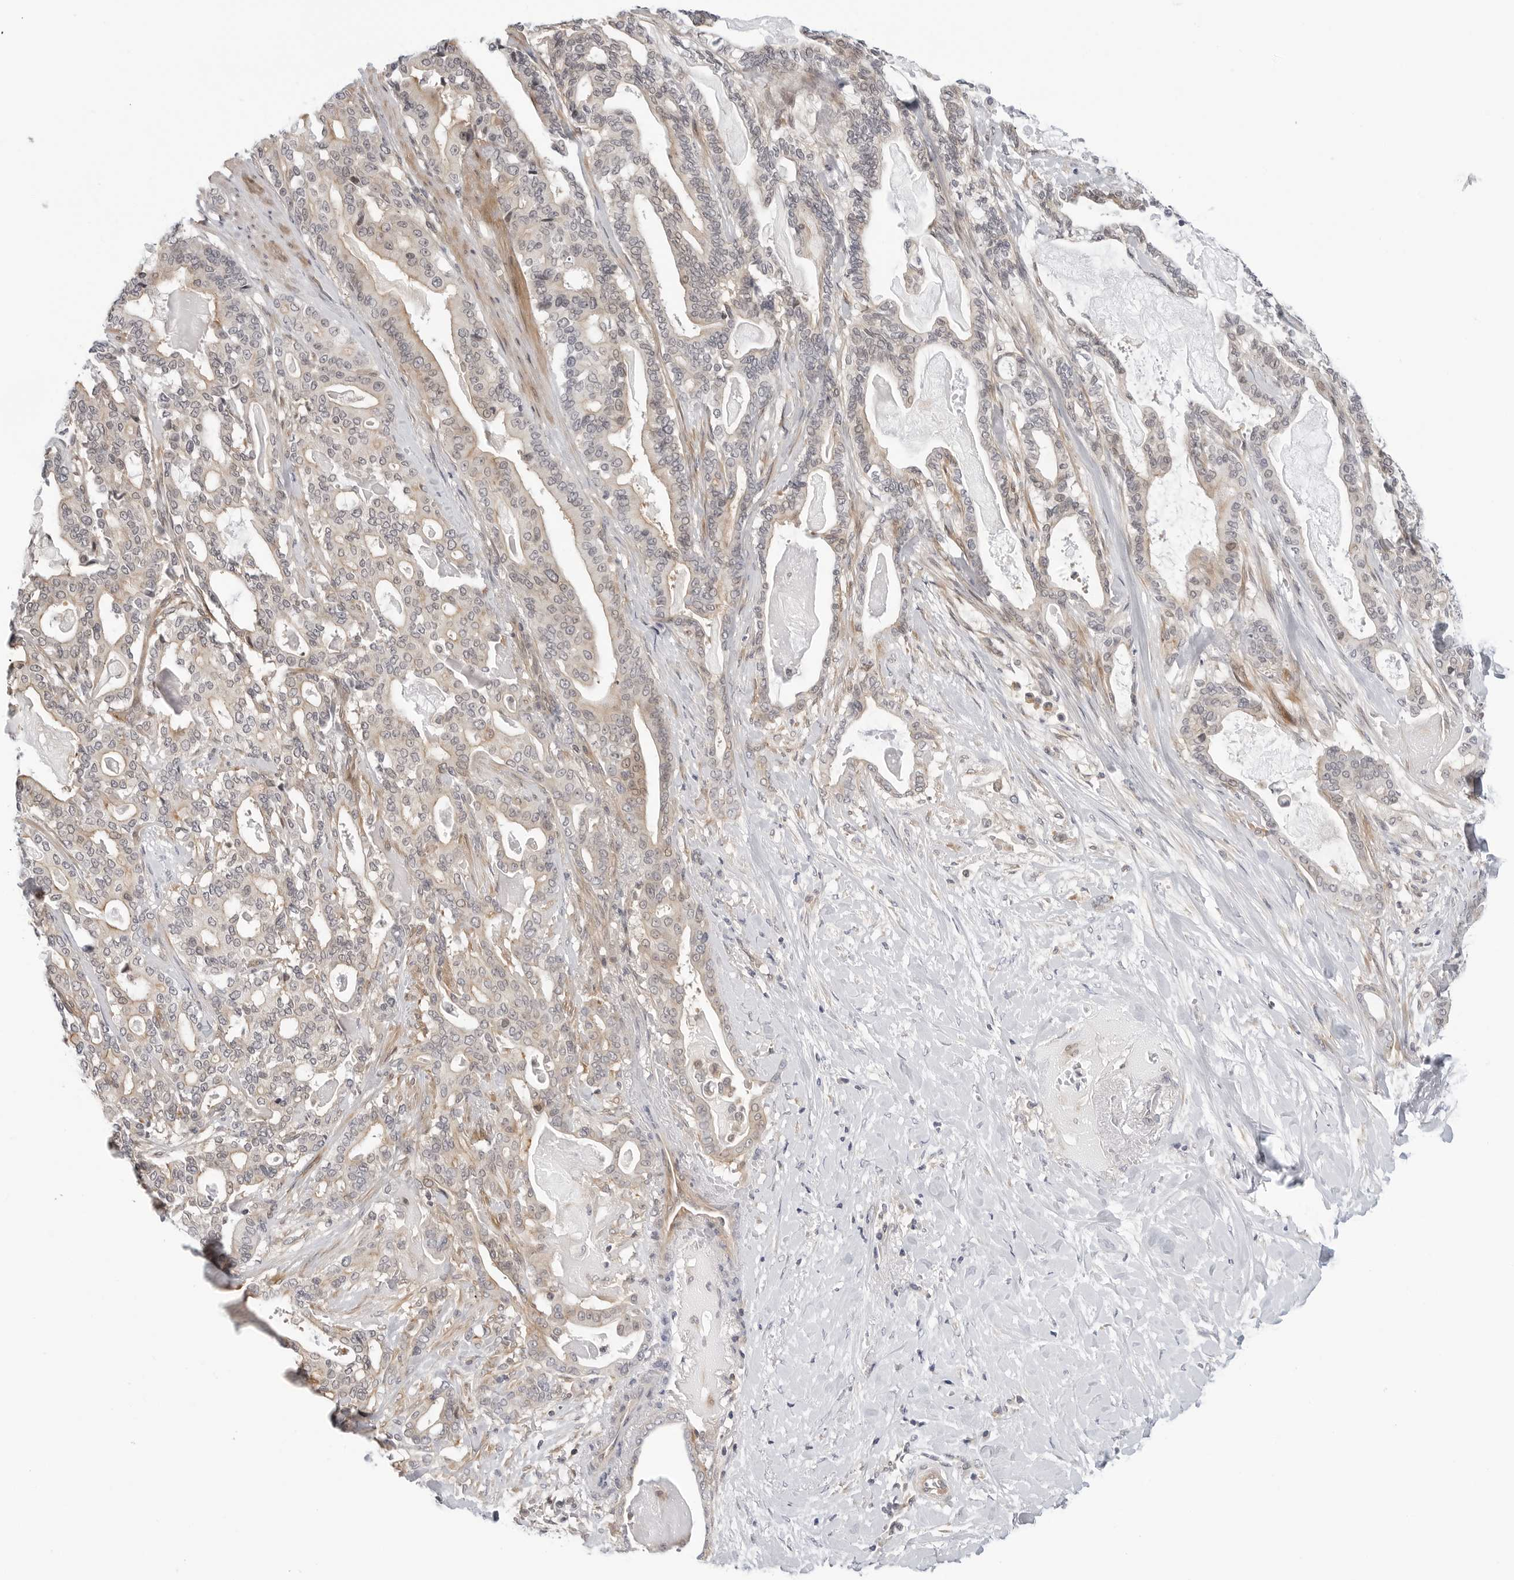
{"staining": {"intensity": "negative", "quantity": "none", "location": "none"}, "tissue": "pancreatic cancer", "cell_type": "Tumor cells", "image_type": "cancer", "snomed": [{"axis": "morphology", "description": "Adenocarcinoma, NOS"}, {"axis": "topography", "description": "Pancreas"}], "caption": "The IHC image has no significant expression in tumor cells of pancreatic cancer tissue.", "gene": "STXBP3", "patient": {"sex": "male", "age": 63}}